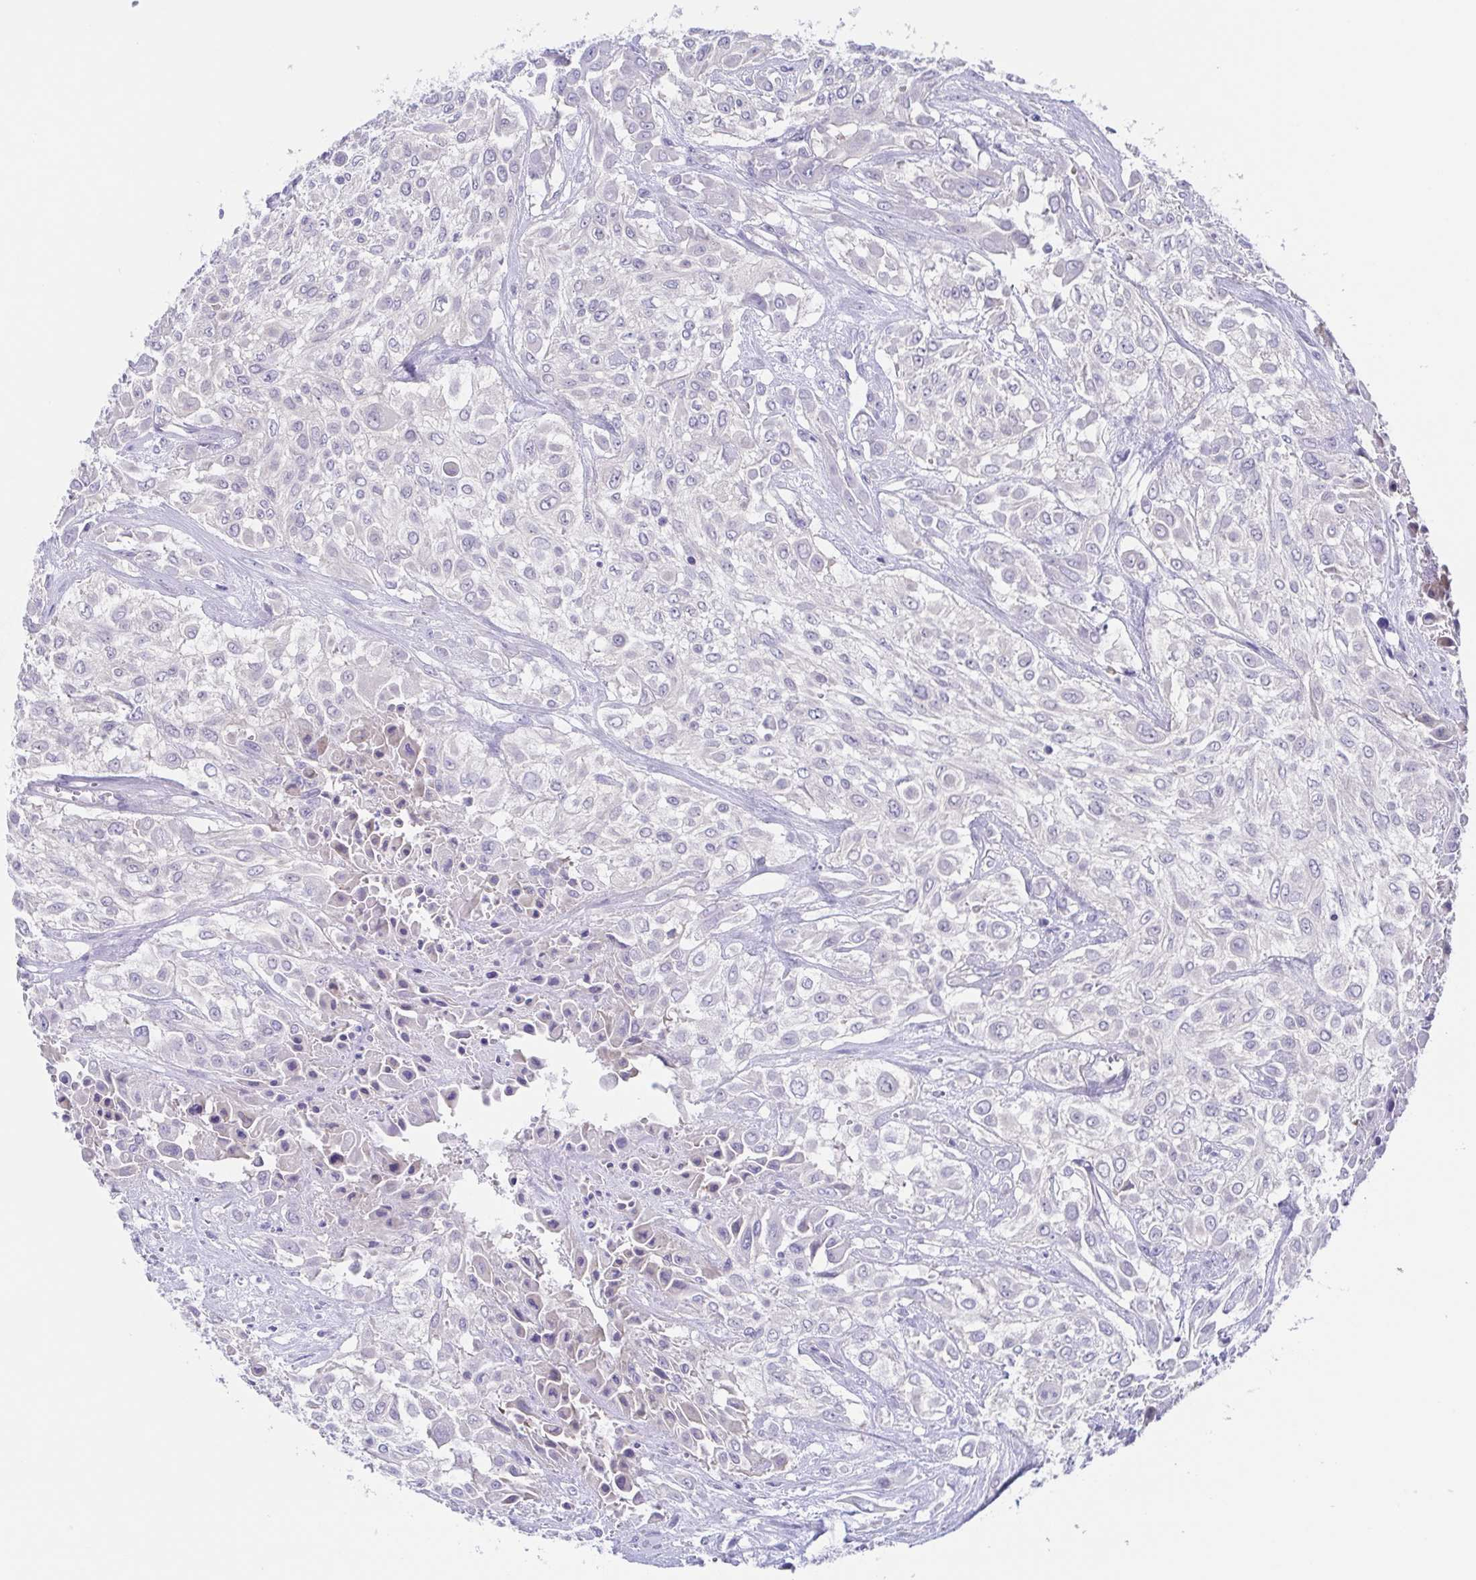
{"staining": {"intensity": "negative", "quantity": "none", "location": "none"}, "tissue": "urothelial cancer", "cell_type": "Tumor cells", "image_type": "cancer", "snomed": [{"axis": "morphology", "description": "Urothelial carcinoma, High grade"}, {"axis": "topography", "description": "Urinary bladder"}], "caption": "Tumor cells are negative for protein expression in human urothelial carcinoma (high-grade).", "gene": "TEX12", "patient": {"sex": "male", "age": 57}}